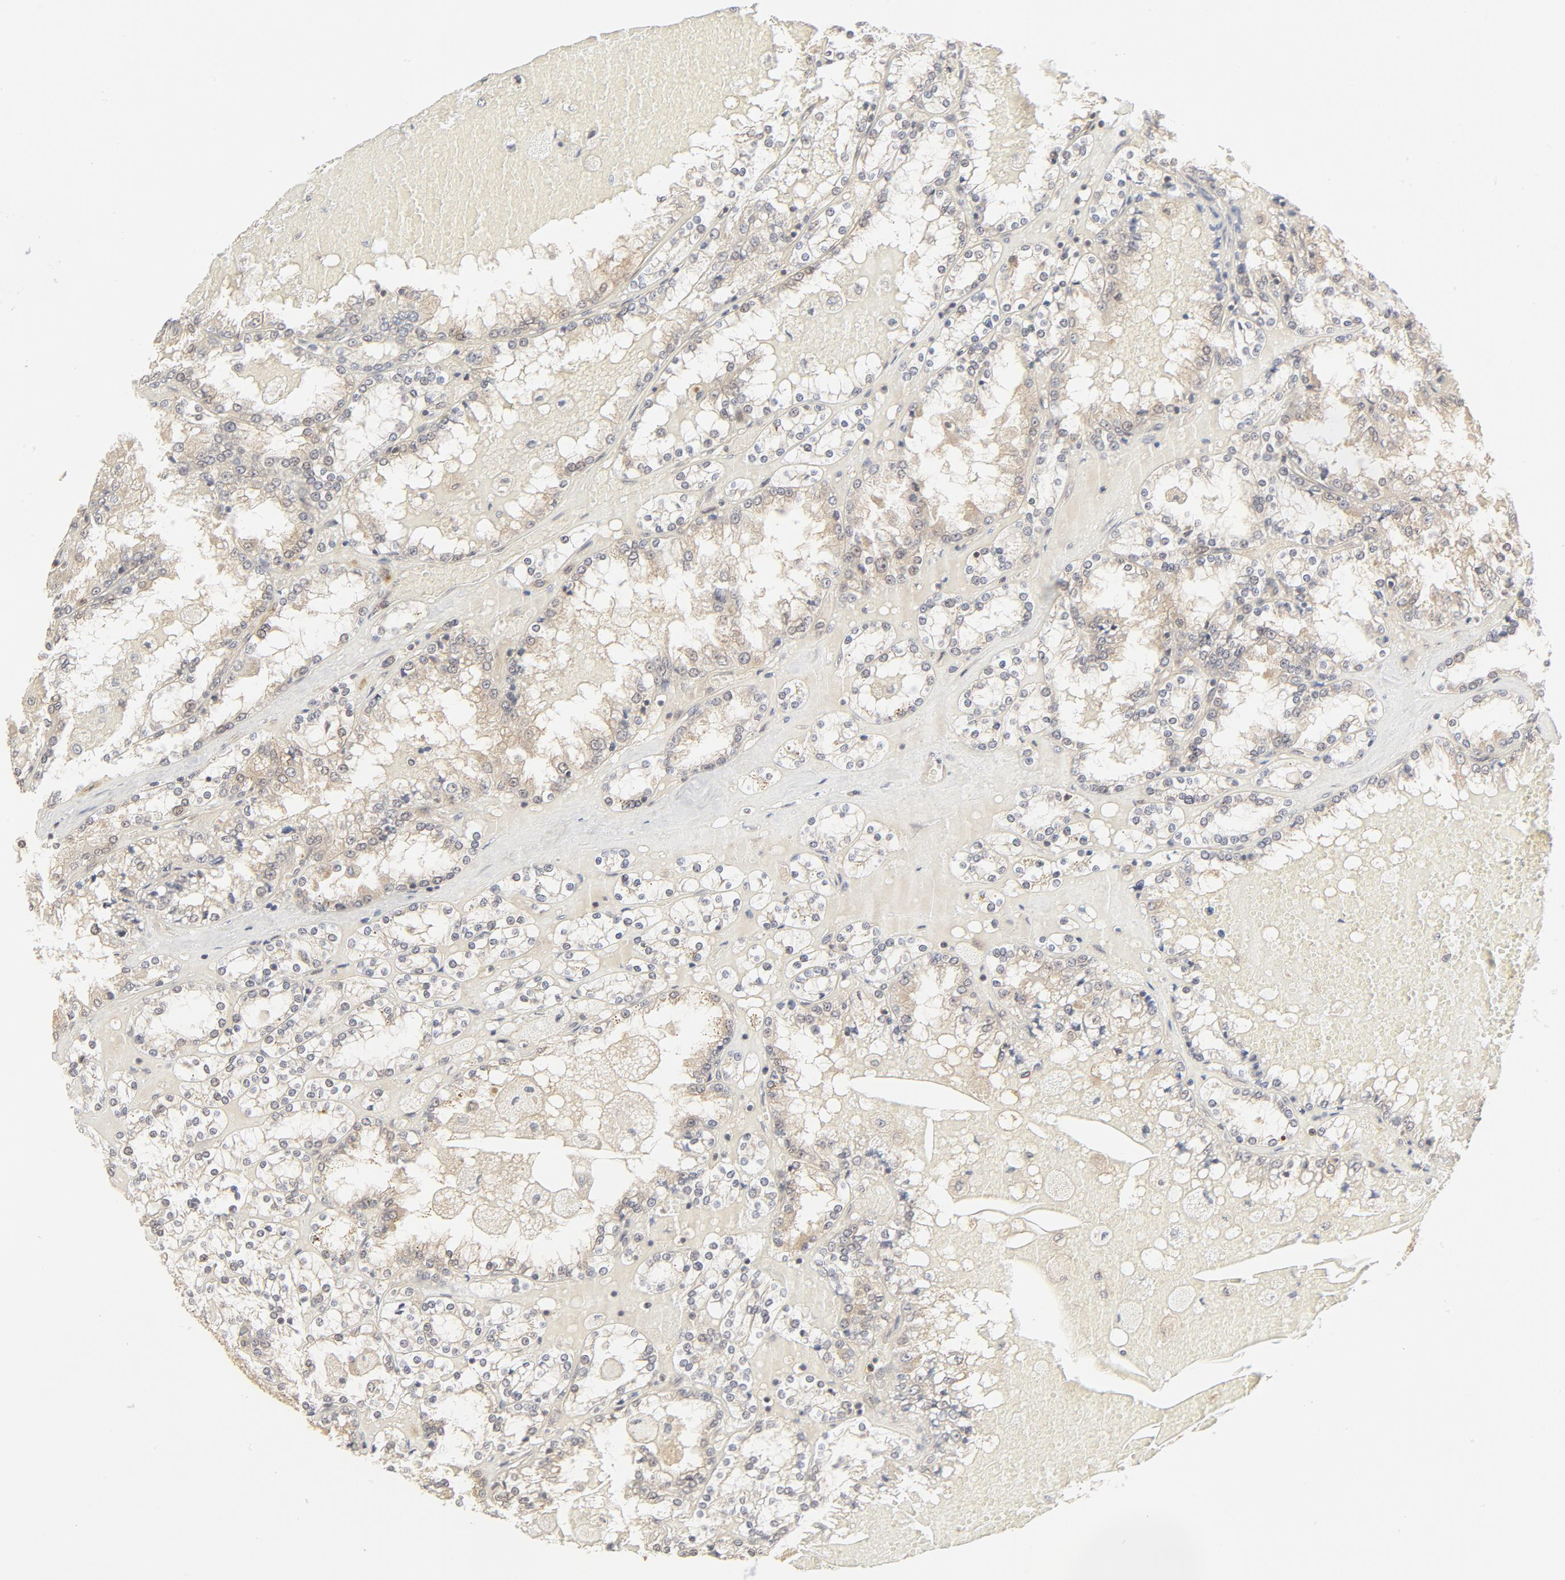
{"staining": {"intensity": "weak", "quantity": "25%-75%", "location": "cytoplasmic/membranous,nuclear"}, "tissue": "renal cancer", "cell_type": "Tumor cells", "image_type": "cancer", "snomed": [{"axis": "morphology", "description": "Adenocarcinoma, NOS"}, {"axis": "topography", "description": "Kidney"}], "caption": "High-power microscopy captured an immunohistochemistry micrograph of renal adenocarcinoma, revealing weak cytoplasmic/membranous and nuclear expression in approximately 25%-75% of tumor cells. Nuclei are stained in blue.", "gene": "NEDD8", "patient": {"sex": "female", "age": 56}}